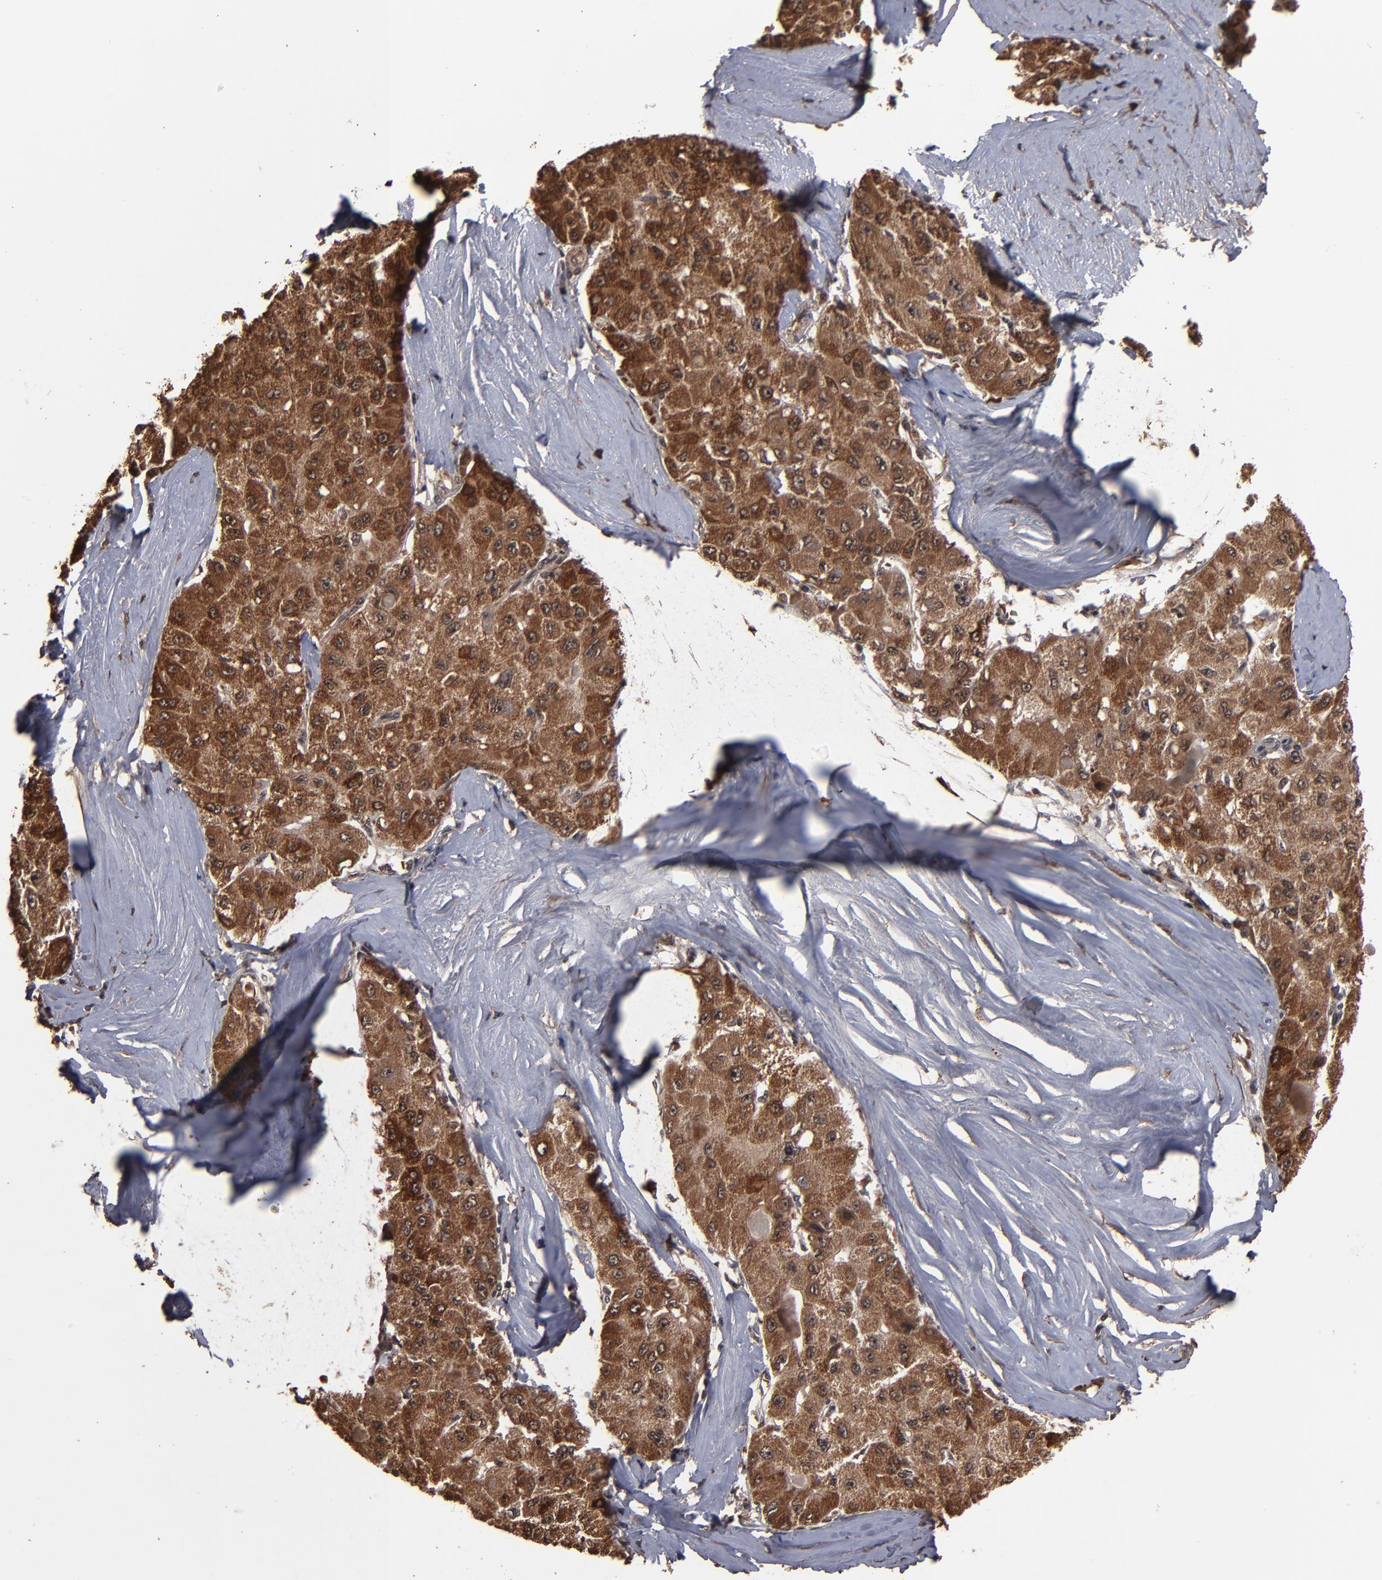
{"staining": {"intensity": "strong", "quantity": ">75%", "location": "cytoplasmic/membranous,nuclear"}, "tissue": "liver cancer", "cell_type": "Tumor cells", "image_type": "cancer", "snomed": [{"axis": "morphology", "description": "Carcinoma, Hepatocellular, NOS"}, {"axis": "topography", "description": "Liver"}], "caption": "DAB (3,3'-diaminobenzidine) immunohistochemical staining of hepatocellular carcinoma (liver) demonstrates strong cytoplasmic/membranous and nuclear protein staining in approximately >75% of tumor cells.", "gene": "NXF2B", "patient": {"sex": "male", "age": 80}}